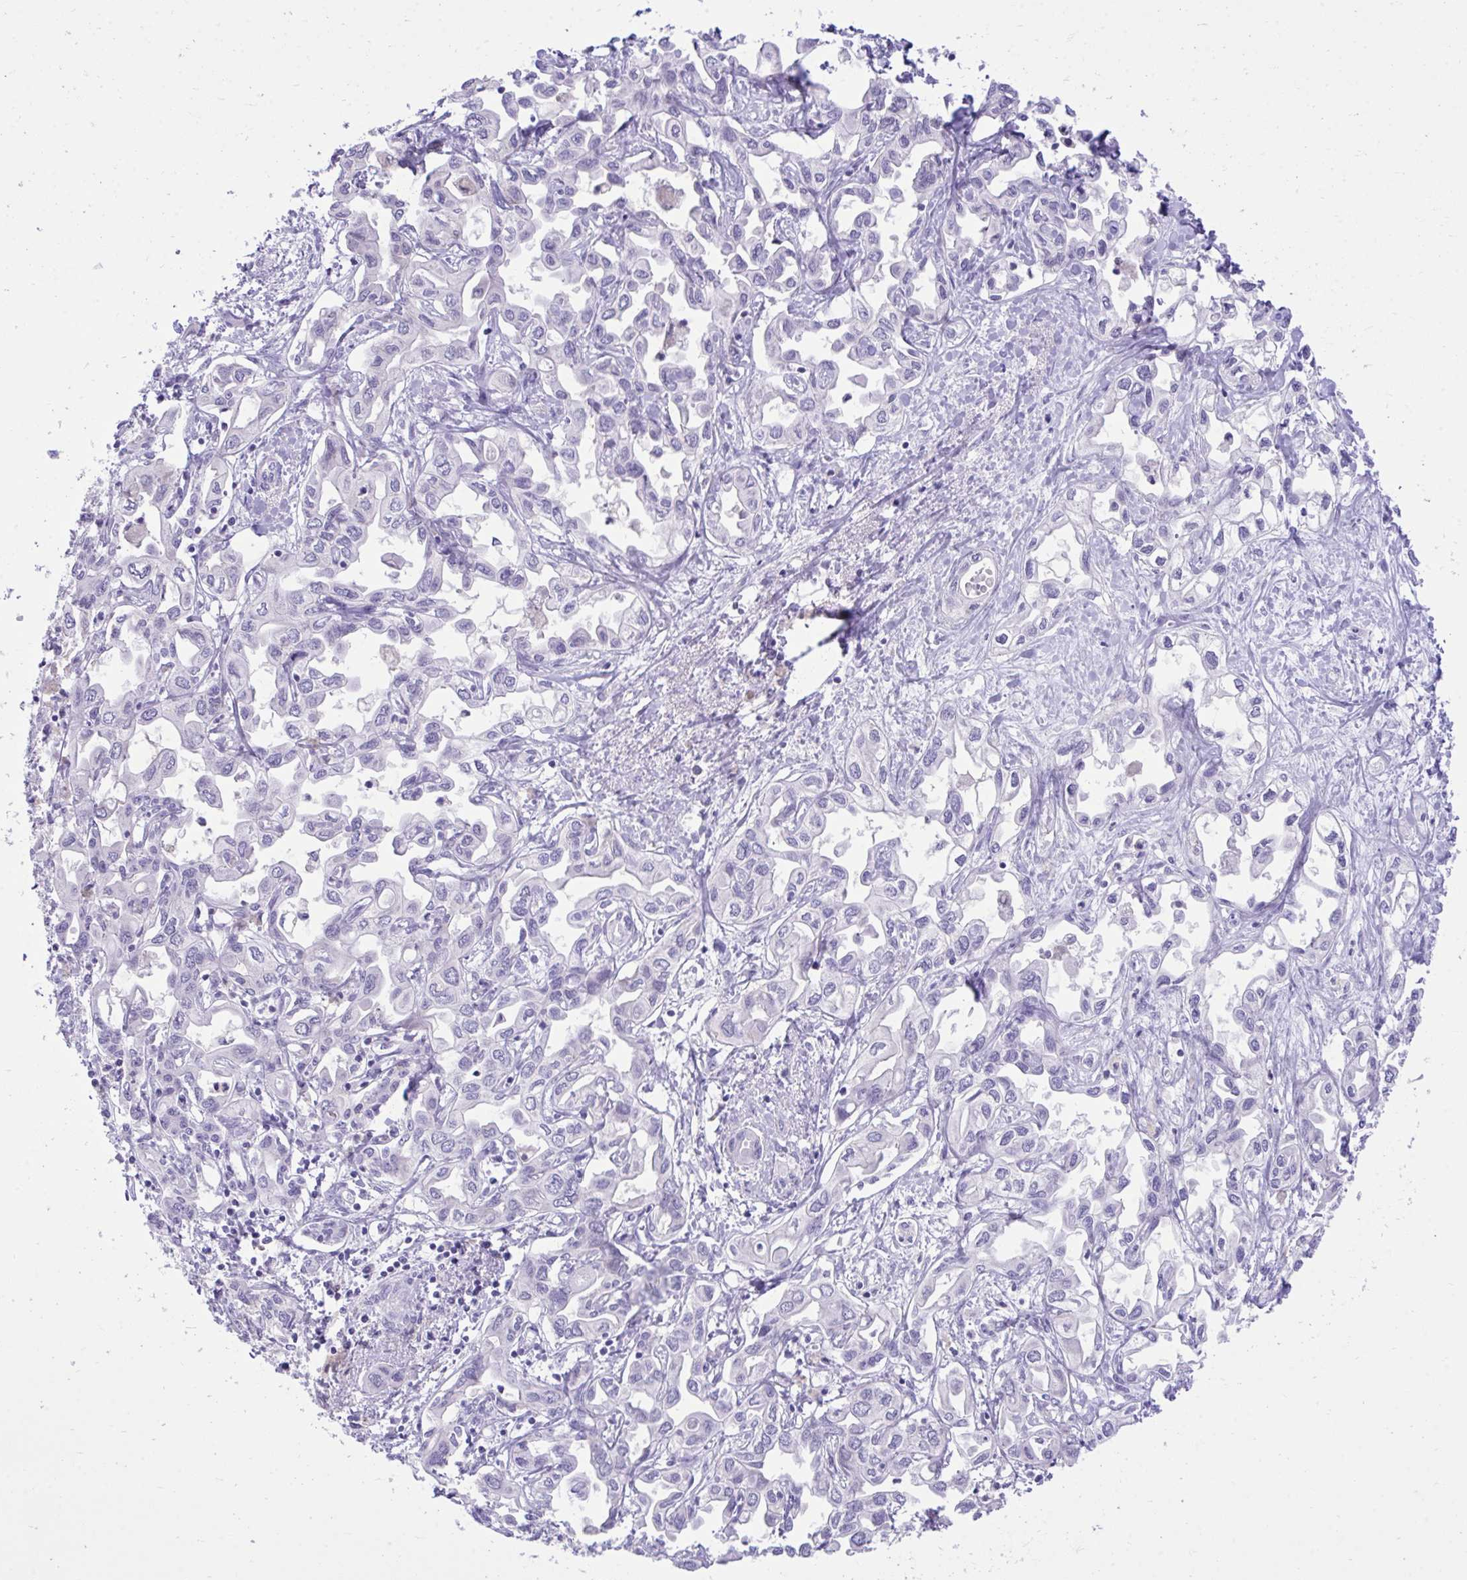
{"staining": {"intensity": "negative", "quantity": "none", "location": "none"}, "tissue": "liver cancer", "cell_type": "Tumor cells", "image_type": "cancer", "snomed": [{"axis": "morphology", "description": "Cholangiocarcinoma"}, {"axis": "topography", "description": "Liver"}], "caption": "DAB immunohistochemical staining of human liver cancer demonstrates no significant expression in tumor cells.", "gene": "PLEKHH1", "patient": {"sex": "female", "age": 64}}